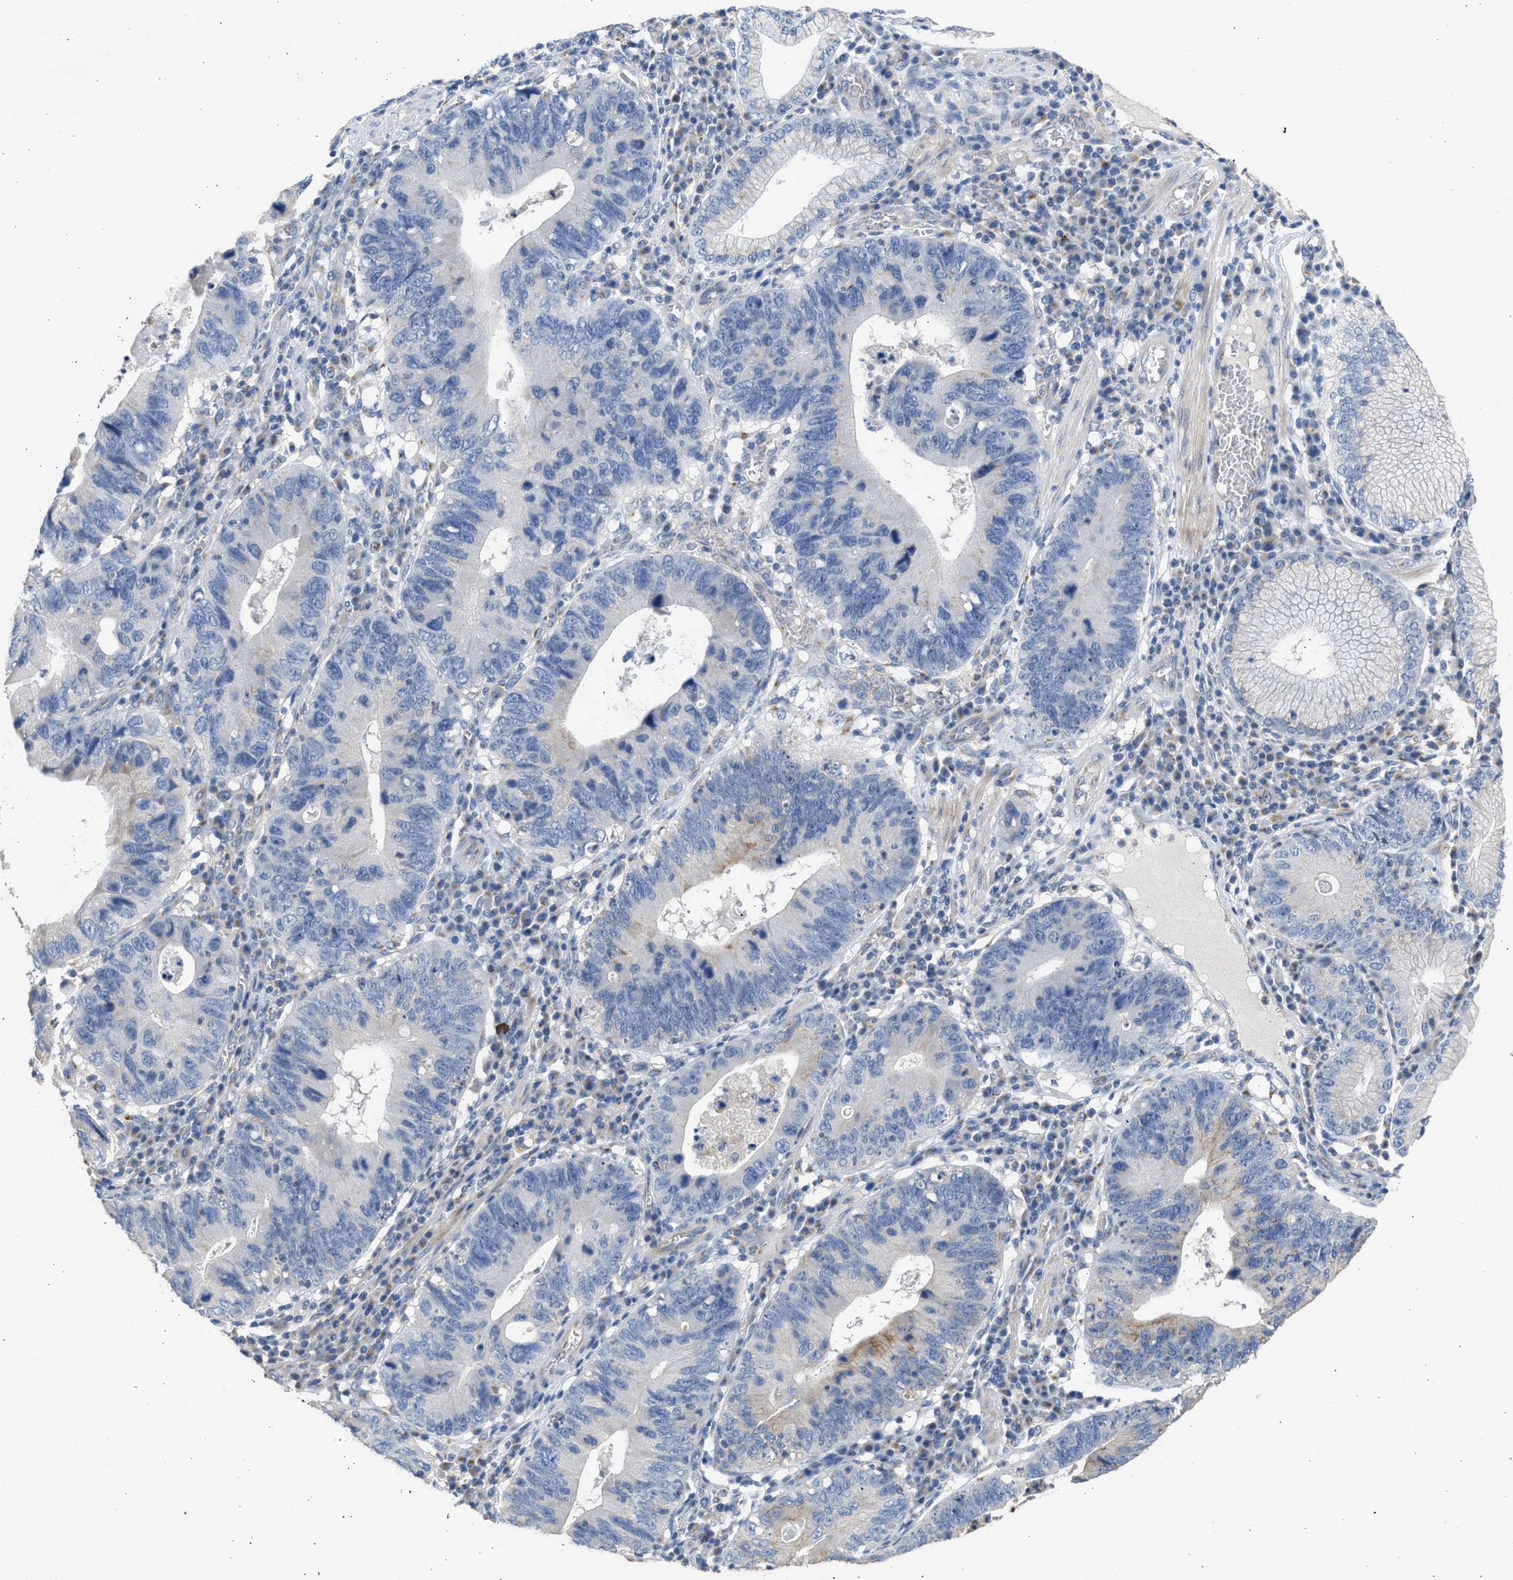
{"staining": {"intensity": "weak", "quantity": "<25%", "location": "cytoplasmic/membranous"}, "tissue": "stomach cancer", "cell_type": "Tumor cells", "image_type": "cancer", "snomed": [{"axis": "morphology", "description": "Adenocarcinoma, NOS"}, {"axis": "topography", "description": "Stomach"}], "caption": "IHC image of adenocarcinoma (stomach) stained for a protein (brown), which shows no positivity in tumor cells. Brightfield microscopy of immunohistochemistry stained with DAB (3,3'-diaminobenzidine) (brown) and hematoxylin (blue), captured at high magnification.", "gene": "IPO8", "patient": {"sex": "male", "age": 59}}